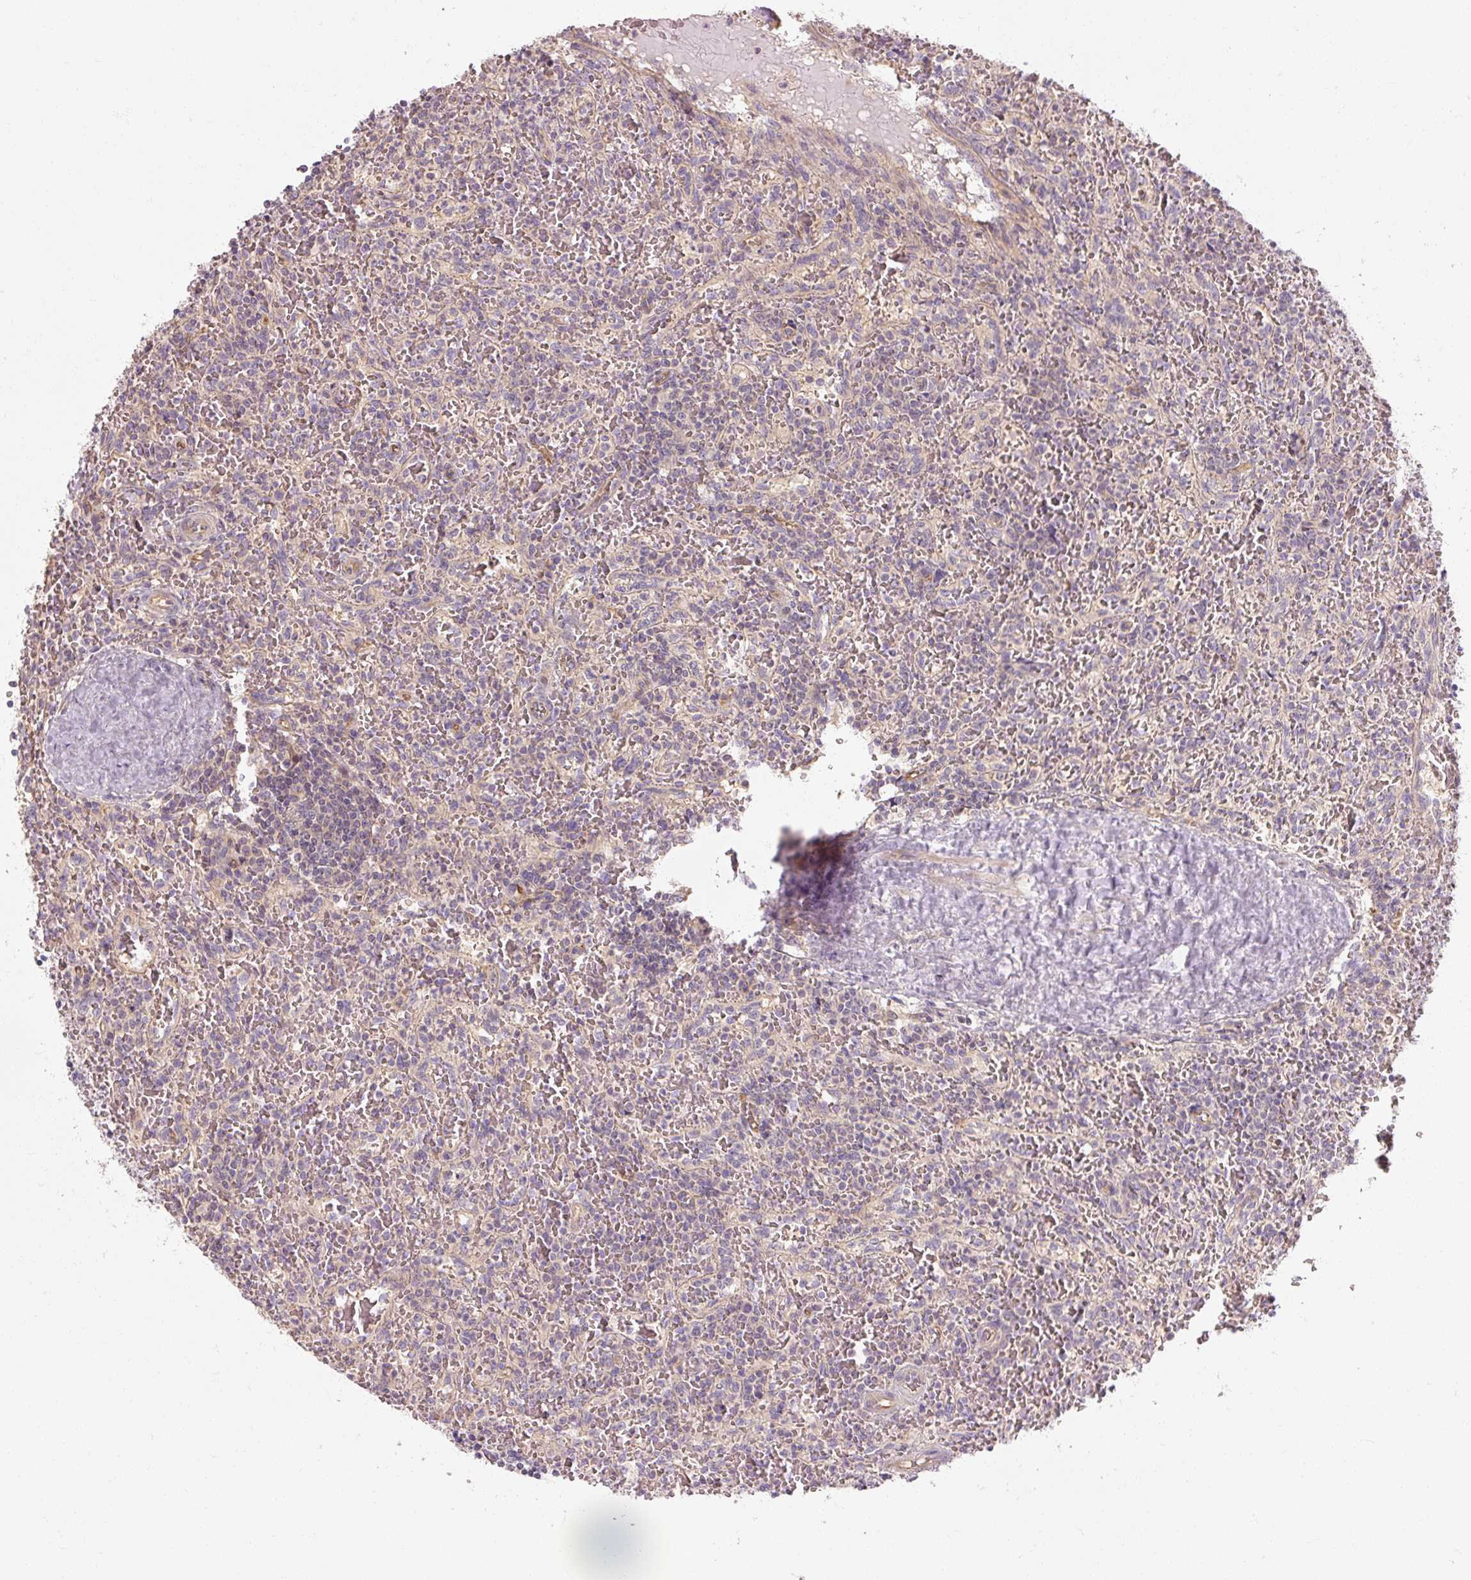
{"staining": {"intensity": "negative", "quantity": "none", "location": "none"}, "tissue": "lymphoma", "cell_type": "Tumor cells", "image_type": "cancer", "snomed": [{"axis": "morphology", "description": "Malignant lymphoma, non-Hodgkin's type, Low grade"}, {"axis": "topography", "description": "Spleen"}], "caption": "Tumor cells show no significant protein expression in lymphoma.", "gene": "RB1CC1", "patient": {"sex": "female", "age": 64}}